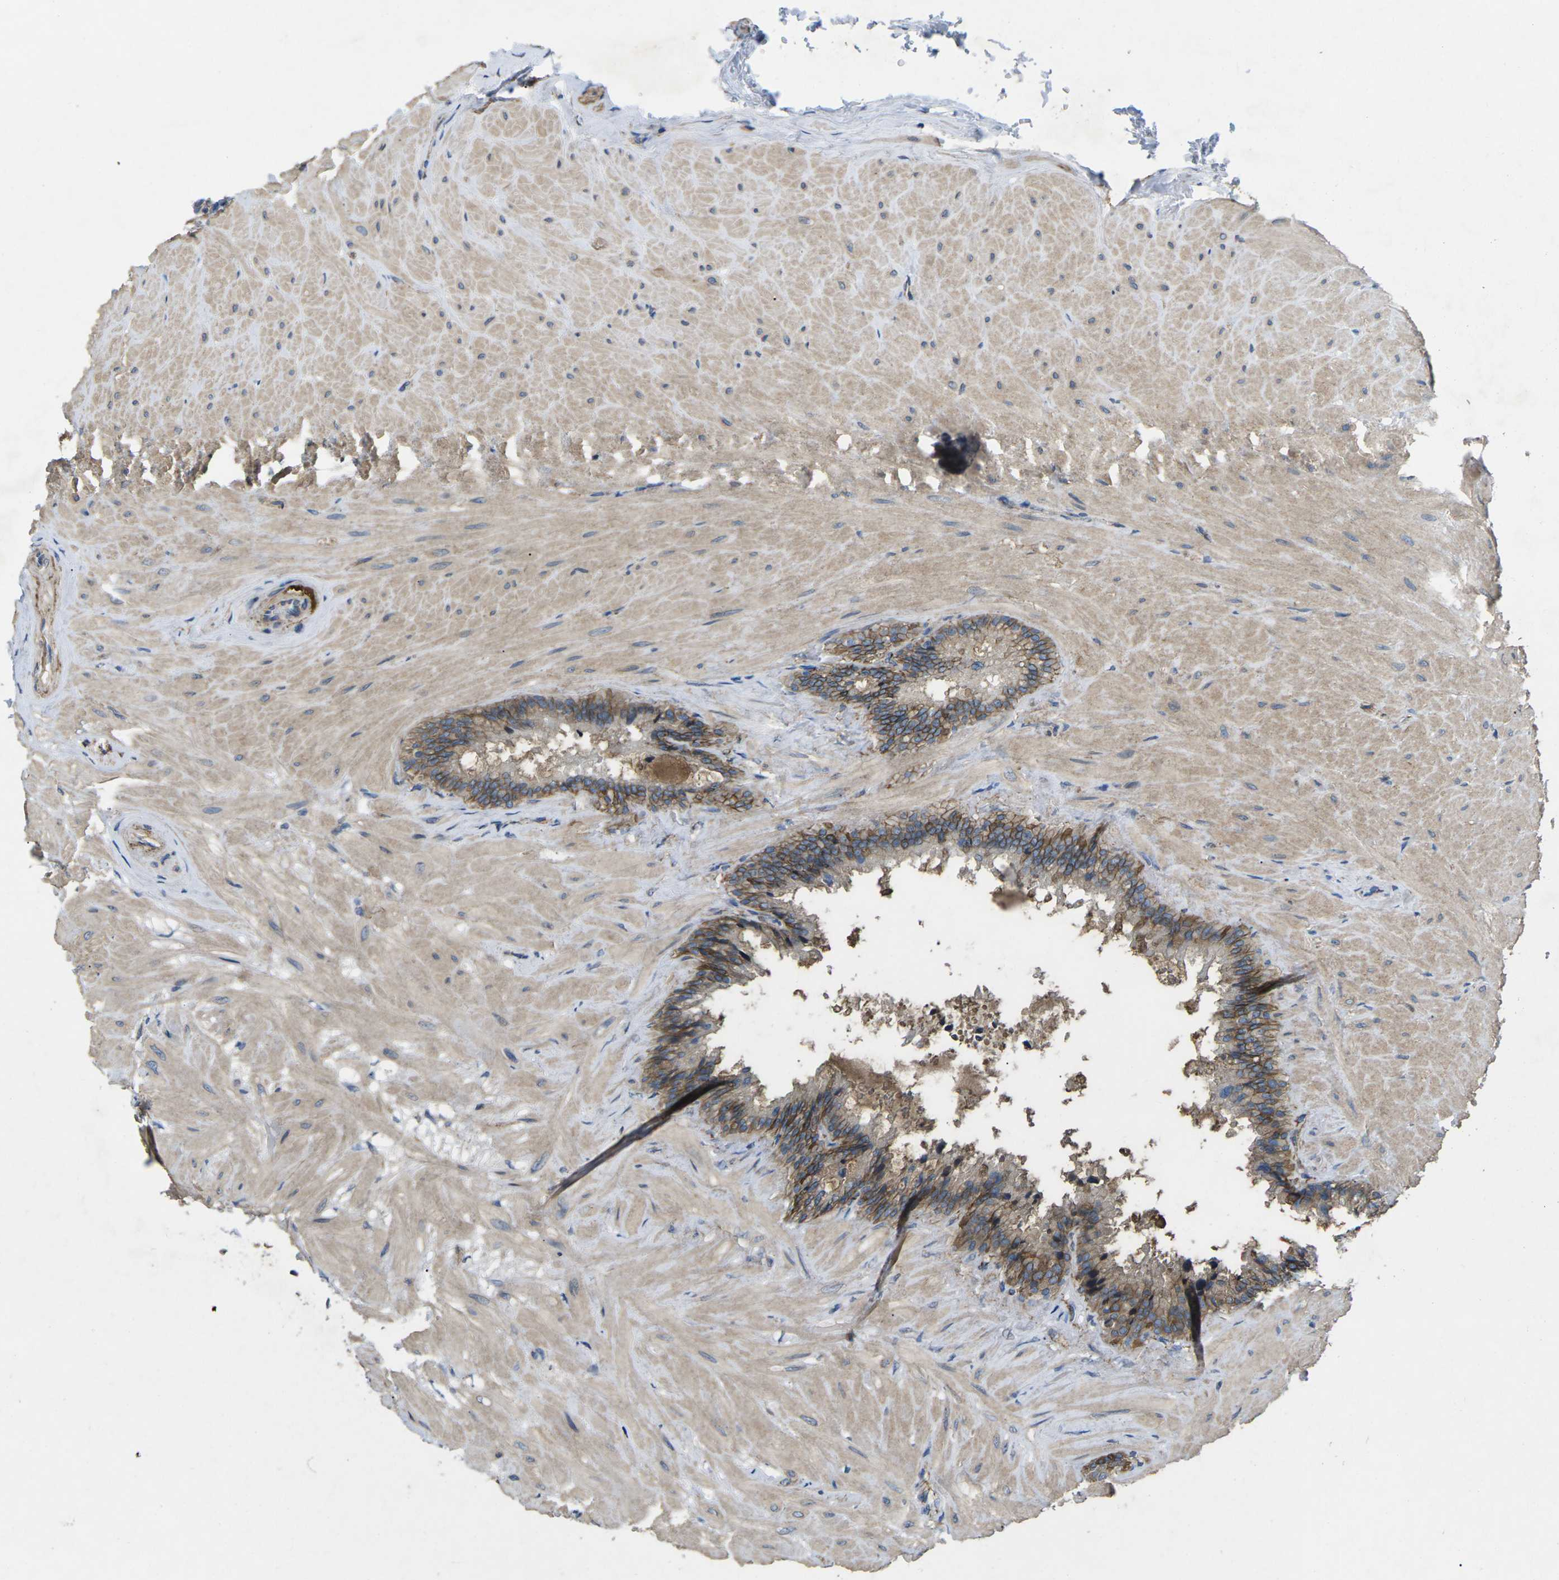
{"staining": {"intensity": "moderate", "quantity": ">75%", "location": "cytoplasmic/membranous"}, "tissue": "seminal vesicle", "cell_type": "Glandular cells", "image_type": "normal", "snomed": [{"axis": "morphology", "description": "Normal tissue, NOS"}, {"axis": "topography", "description": "Seminal veicle"}], "caption": "Moderate cytoplasmic/membranous expression is appreciated in approximately >75% of glandular cells in normal seminal vesicle.", "gene": "CTNND1", "patient": {"sex": "male", "age": 46}}